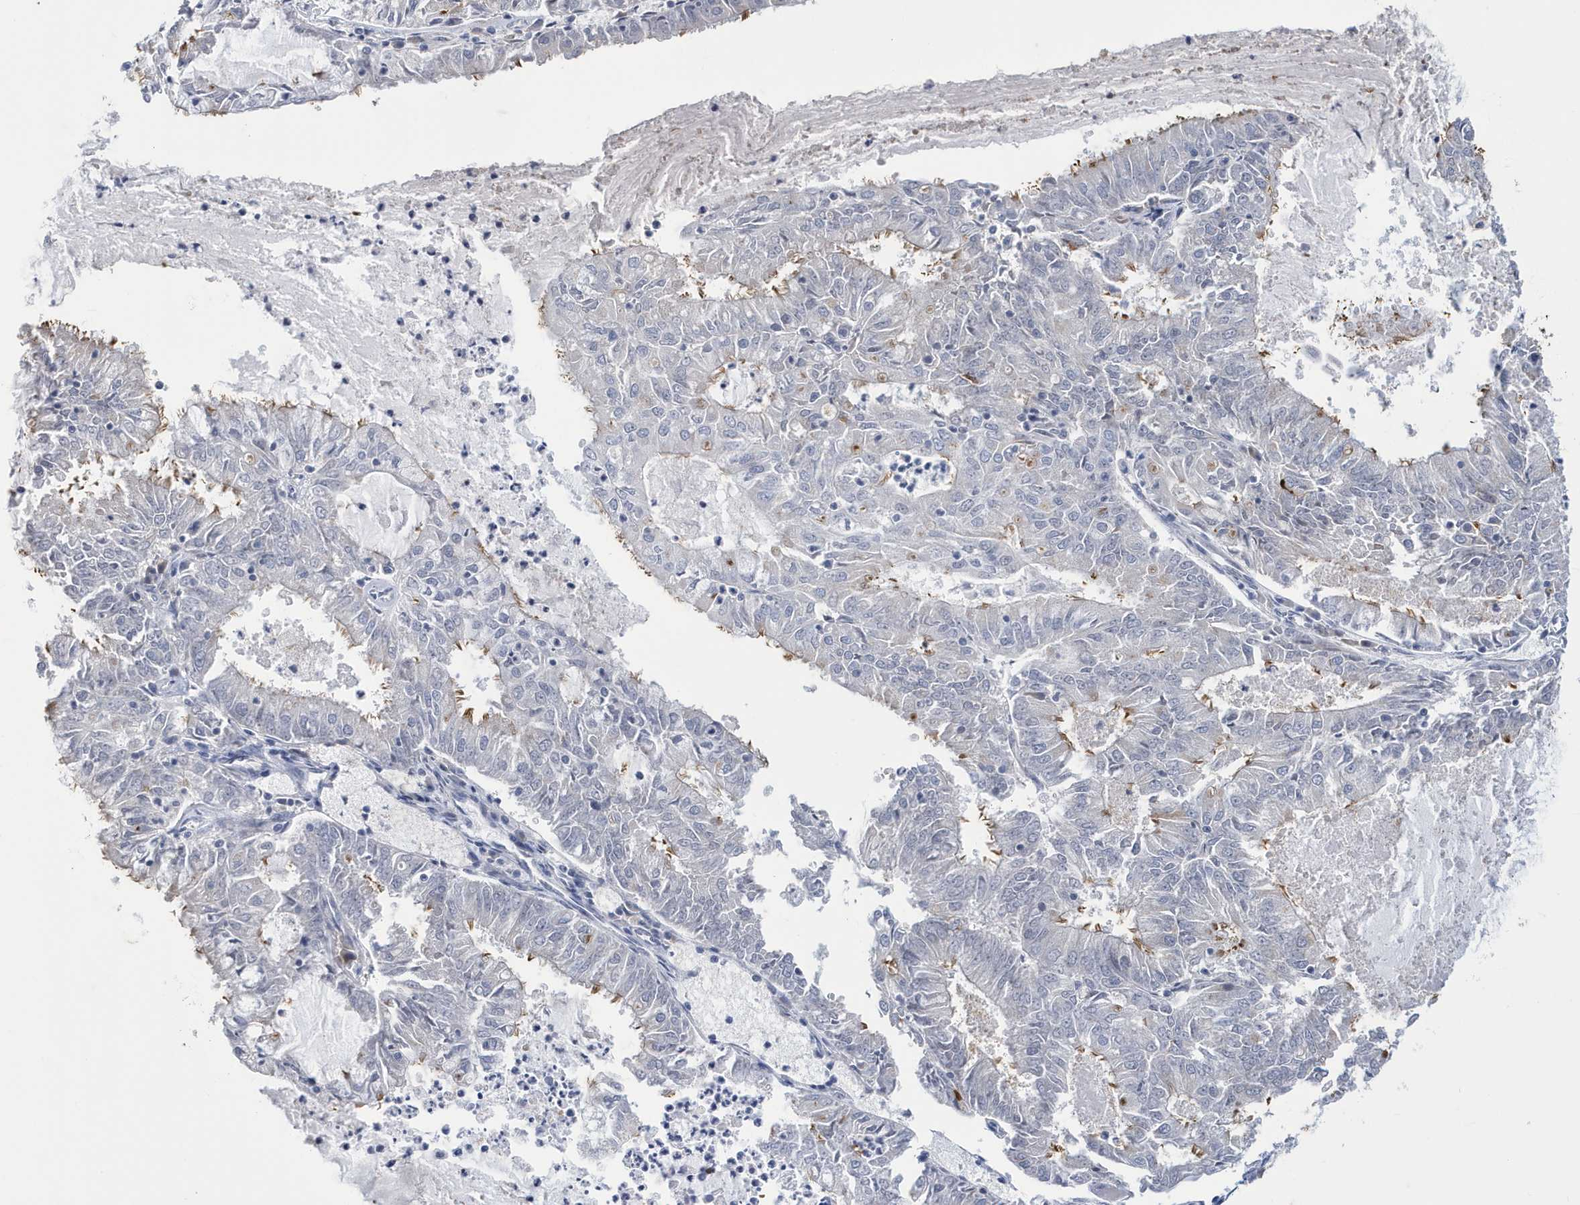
{"staining": {"intensity": "moderate", "quantity": "<25%", "location": "cytoplasmic/membranous"}, "tissue": "endometrial cancer", "cell_type": "Tumor cells", "image_type": "cancer", "snomed": [{"axis": "morphology", "description": "Adenocarcinoma, NOS"}, {"axis": "topography", "description": "Endometrium"}], "caption": "Immunohistochemical staining of human endometrial cancer (adenocarcinoma) shows low levels of moderate cytoplasmic/membranous positivity in about <25% of tumor cells.", "gene": "ZNF654", "patient": {"sex": "female", "age": 57}}